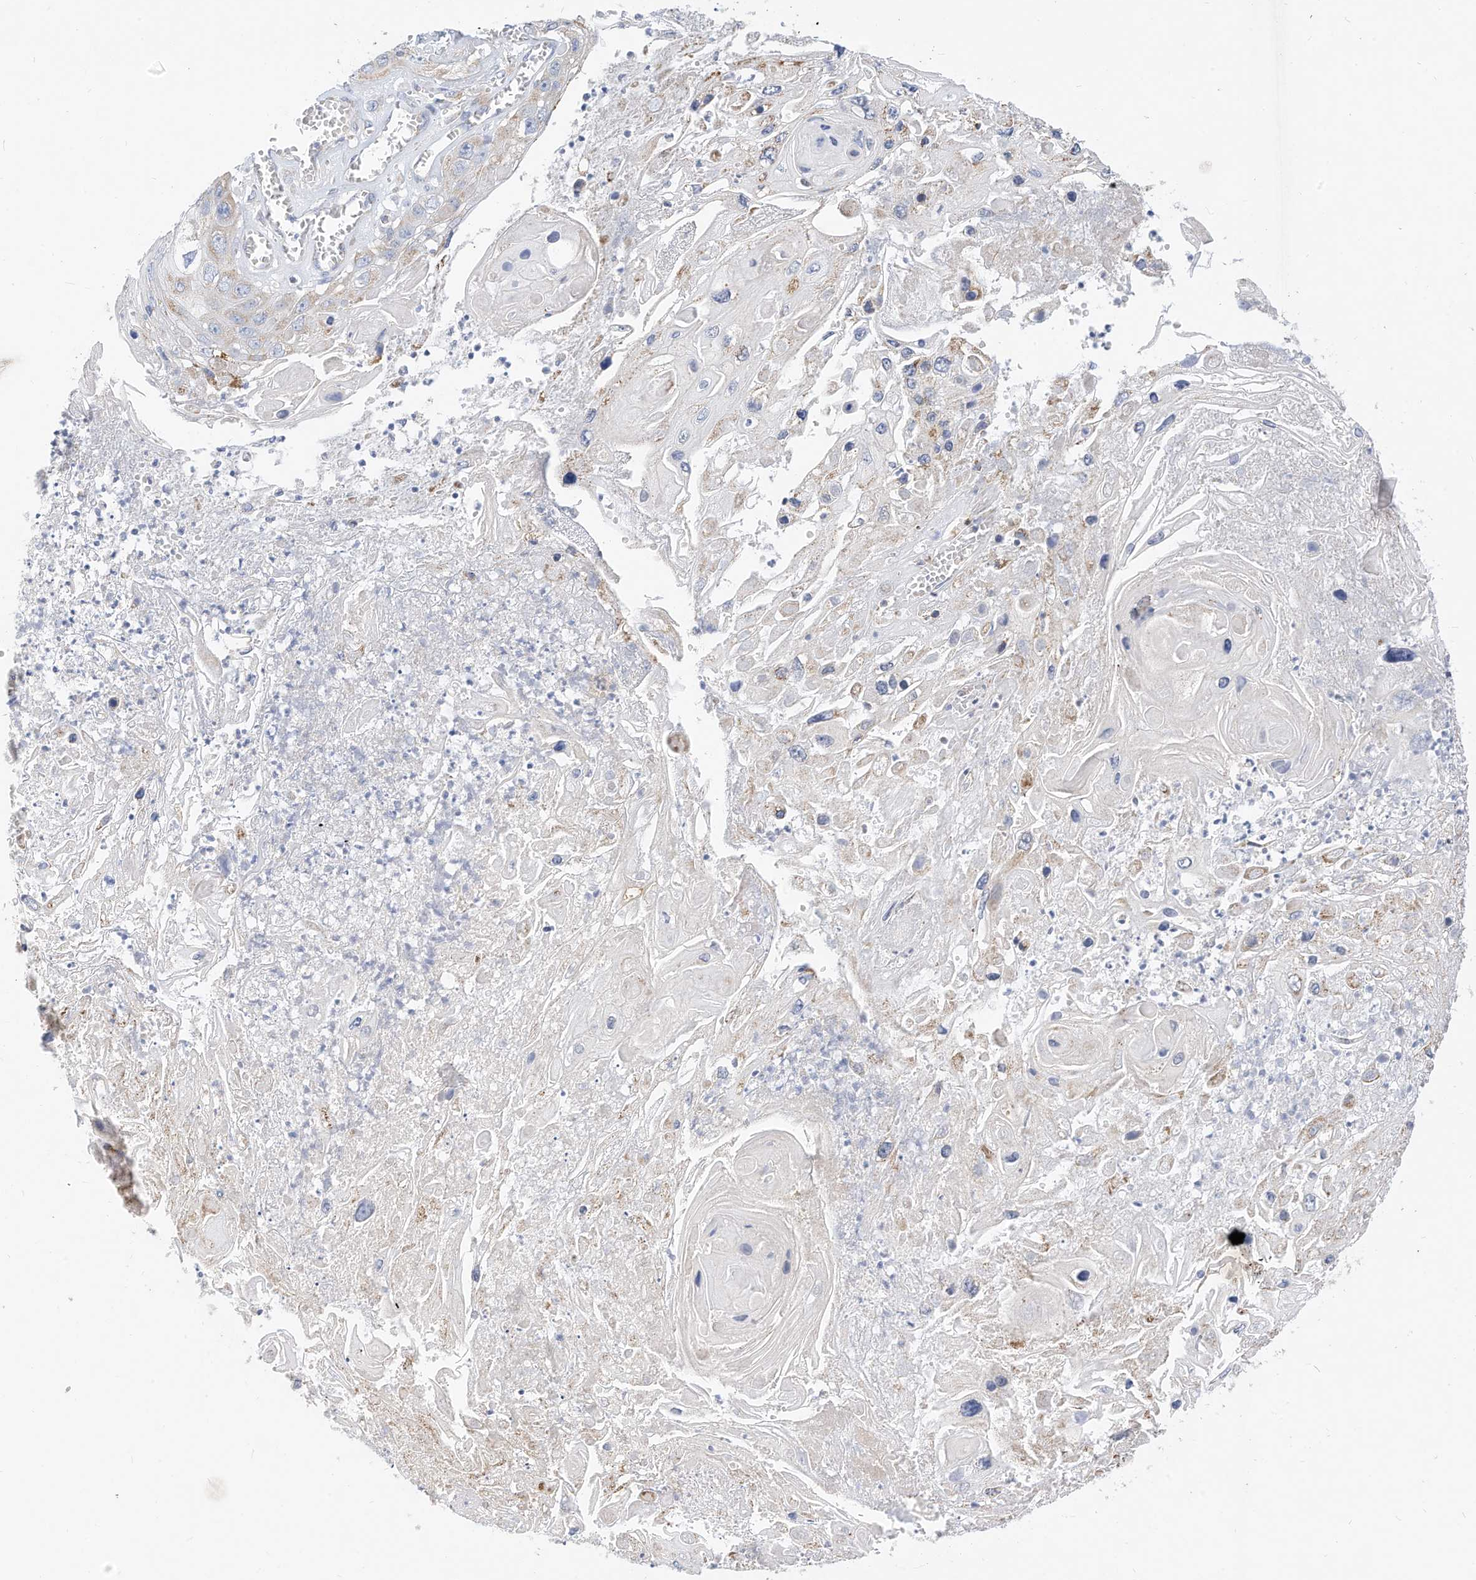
{"staining": {"intensity": "negative", "quantity": "none", "location": "none"}, "tissue": "skin cancer", "cell_type": "Tumor cells", "image_type": "cancer", "snomed": [{"axis": "morphology", "description": "Squamous cell carcinoma, NOS"}, {"axis": "topography", "description": "Skin"}], "caption": "IHC histopathology image of human squamous cell carcinoma (skin) stained for a protein (brown), which exhibits no positivity in tumor cells.", "gene": "RHOH", "patient": {"sex": "male", "age": 55}}